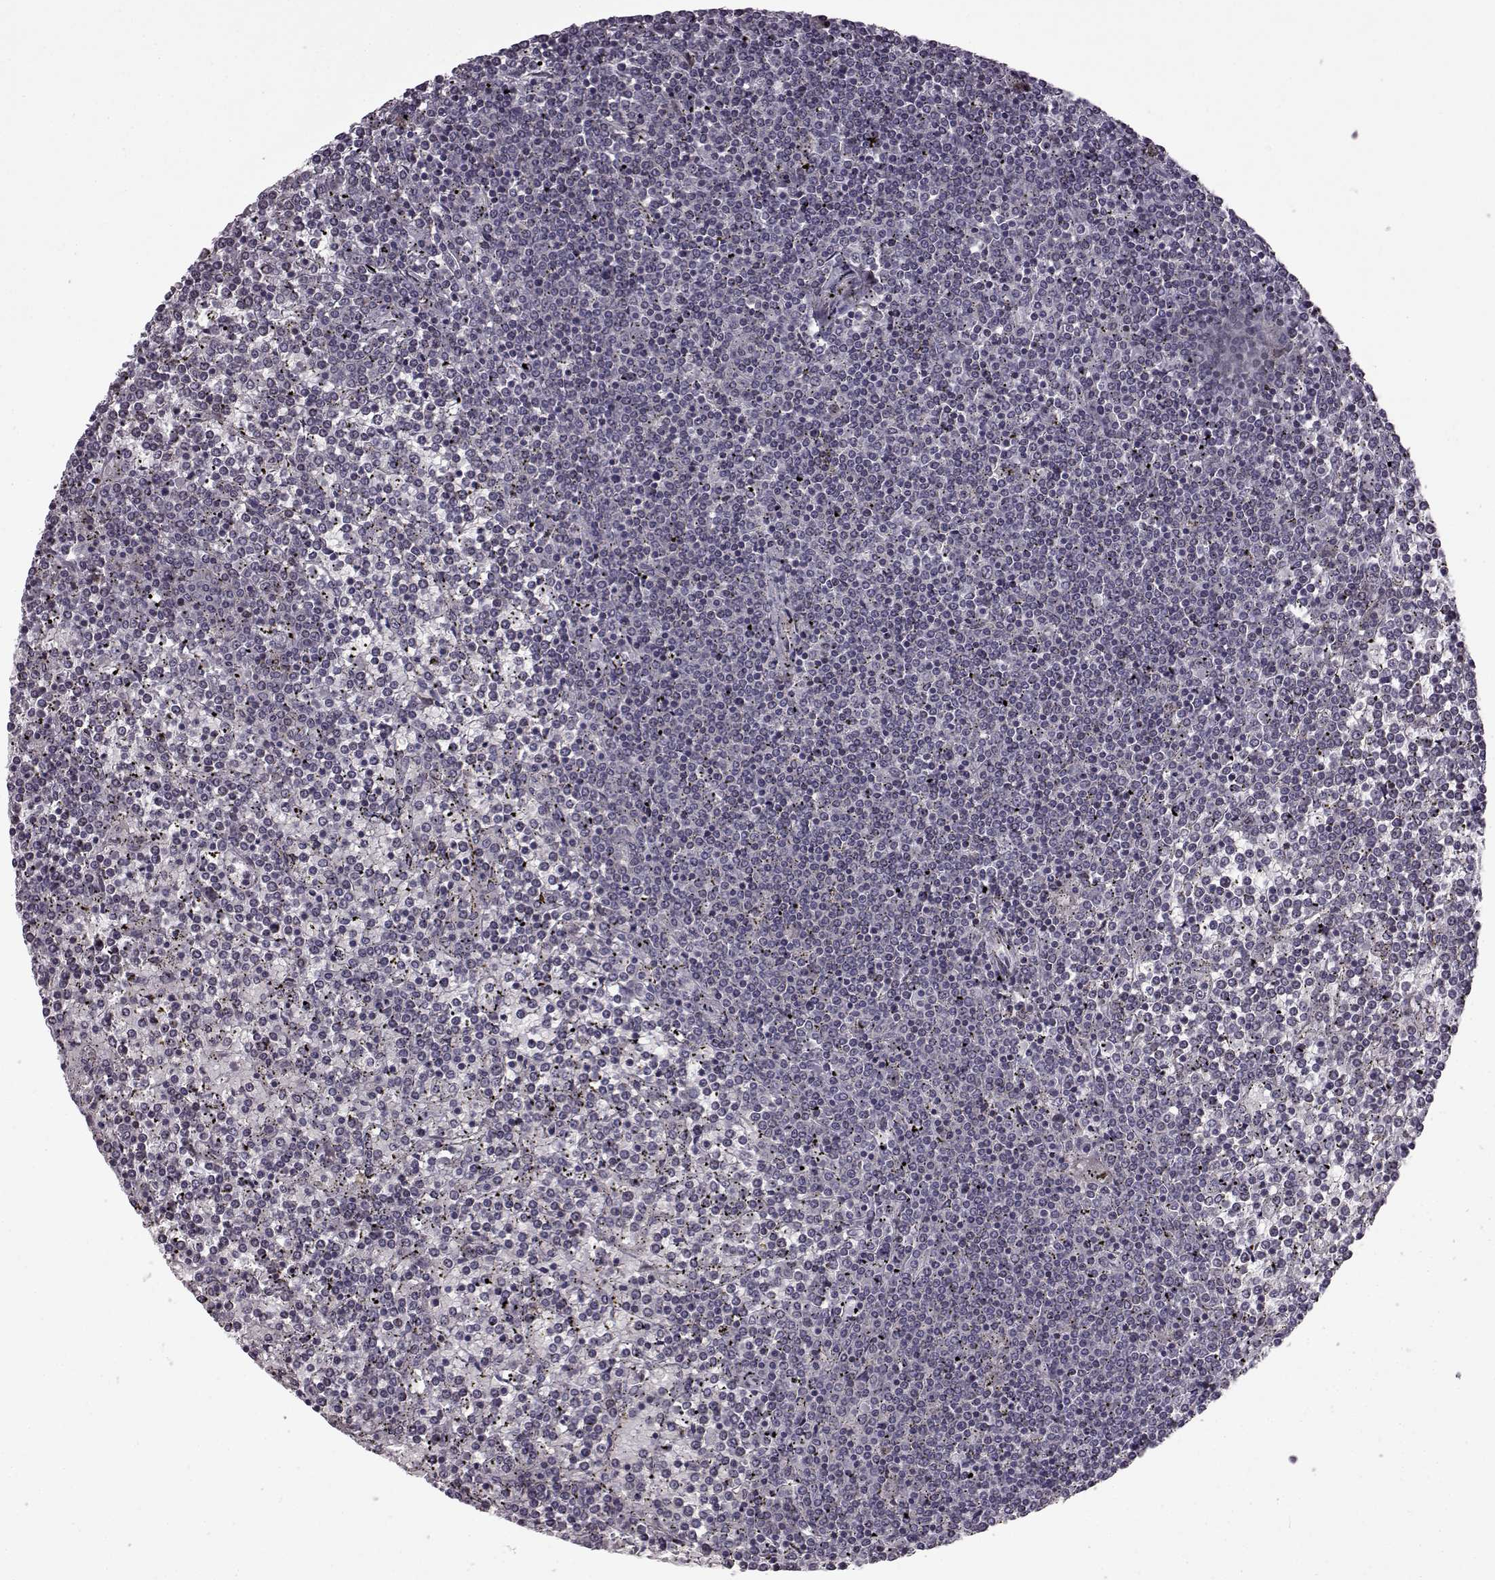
{"staining": {"intensity": "negative", "quantity": "none", "location": "none"}, "tissue": "lymphoma", "cell_type": "Tumor cells", "image_type": "cancer", "snomed": [{"axis": "morphology", "description": "Malignant lymphoma, non-Hodgkin's type, Low grade"}, {"axis": "topography", "description": "Spleen"}], "caption": "There is no significant staining in tumor cells of lymphoma.", "gene": "B3GNT6", "patient": {"sex": "female", "age": 19}}